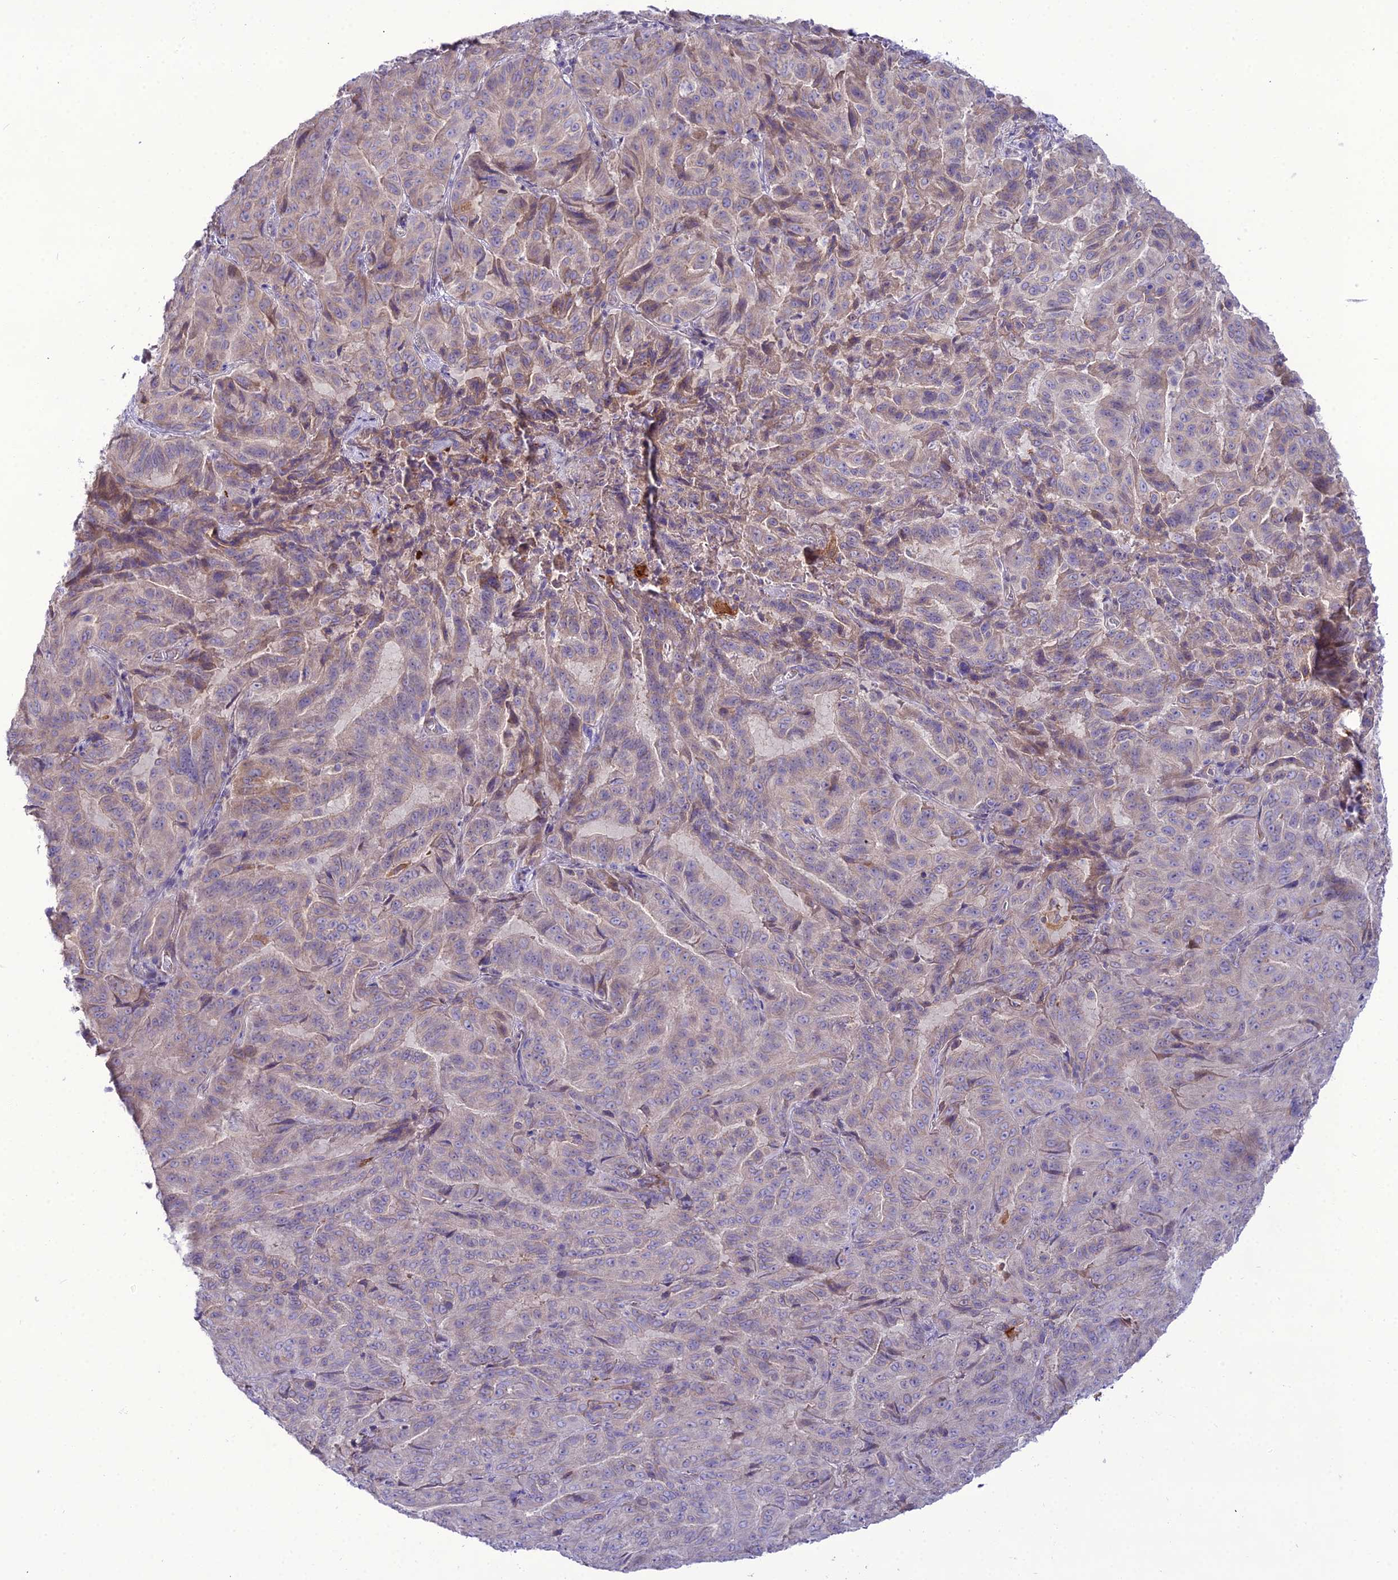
{"staining": {"intensity": "weak", "quantity": "25%-75%", "location": "cytoplasmic/membranous"}, "tissue": "pancreatic cancer", "cell_type": "Tumor cells", "image_type": "cancer", "snomed": [{"axis": "morphology", "description": "Adenocarcinoma, NOS"}, {"axis": "topography", "description": "Pancreas"}], "caption": "A histopathology image of human pancreatic cancer (adenocarcinoma) stained for a protein displays weak cytoplasmic/membranous brown staining in tumor cells. (brown staining indicates protein expression, while blue staining denotes nuclei).", "gene": "MB21D2", "patient": {"sex": "male", "age": 63}}